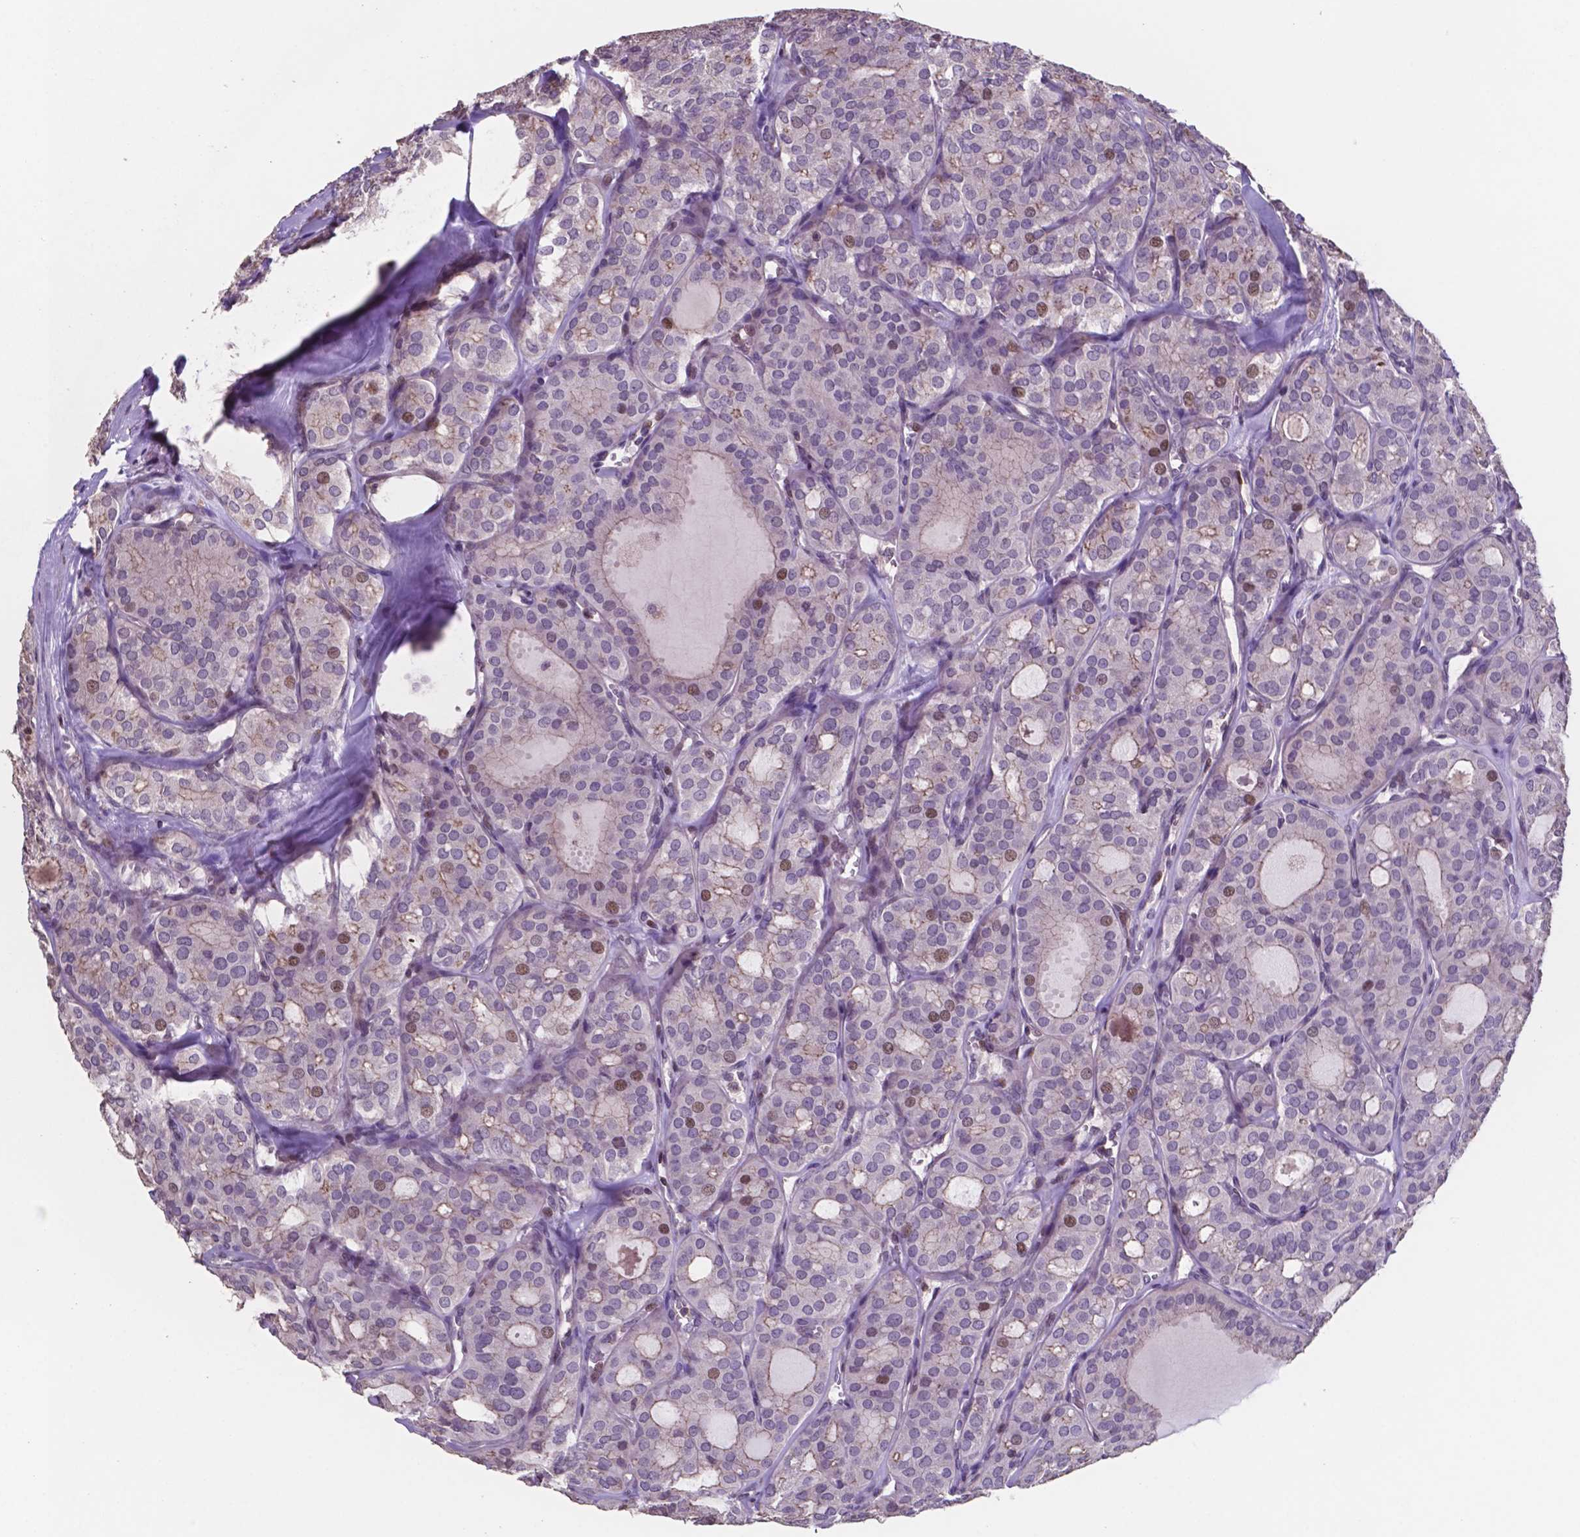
{"staining": {"intensity": "moderate", "quantity": "<25%", "location": "cytoplasmic/membranous,nuclear"}, "tissue": "thyroid cancer", "cell_type": "Tumor cells", "image_type": "cancer", "snomed": [{"axis": "morphology", "description": "Follicular adenoma carcinoma, NOS"}, {"axis": "topography", "description": "Thyroid gland"}], "caption": "Protein staining of thyroid follicular adenoma carcinoma tissue reveals moderate cytoplasmic/membranous and nuclear staining in about <25% of tumor cells.", "gene": "MLC1", "patient": {"sex": "male", "age": 75}}